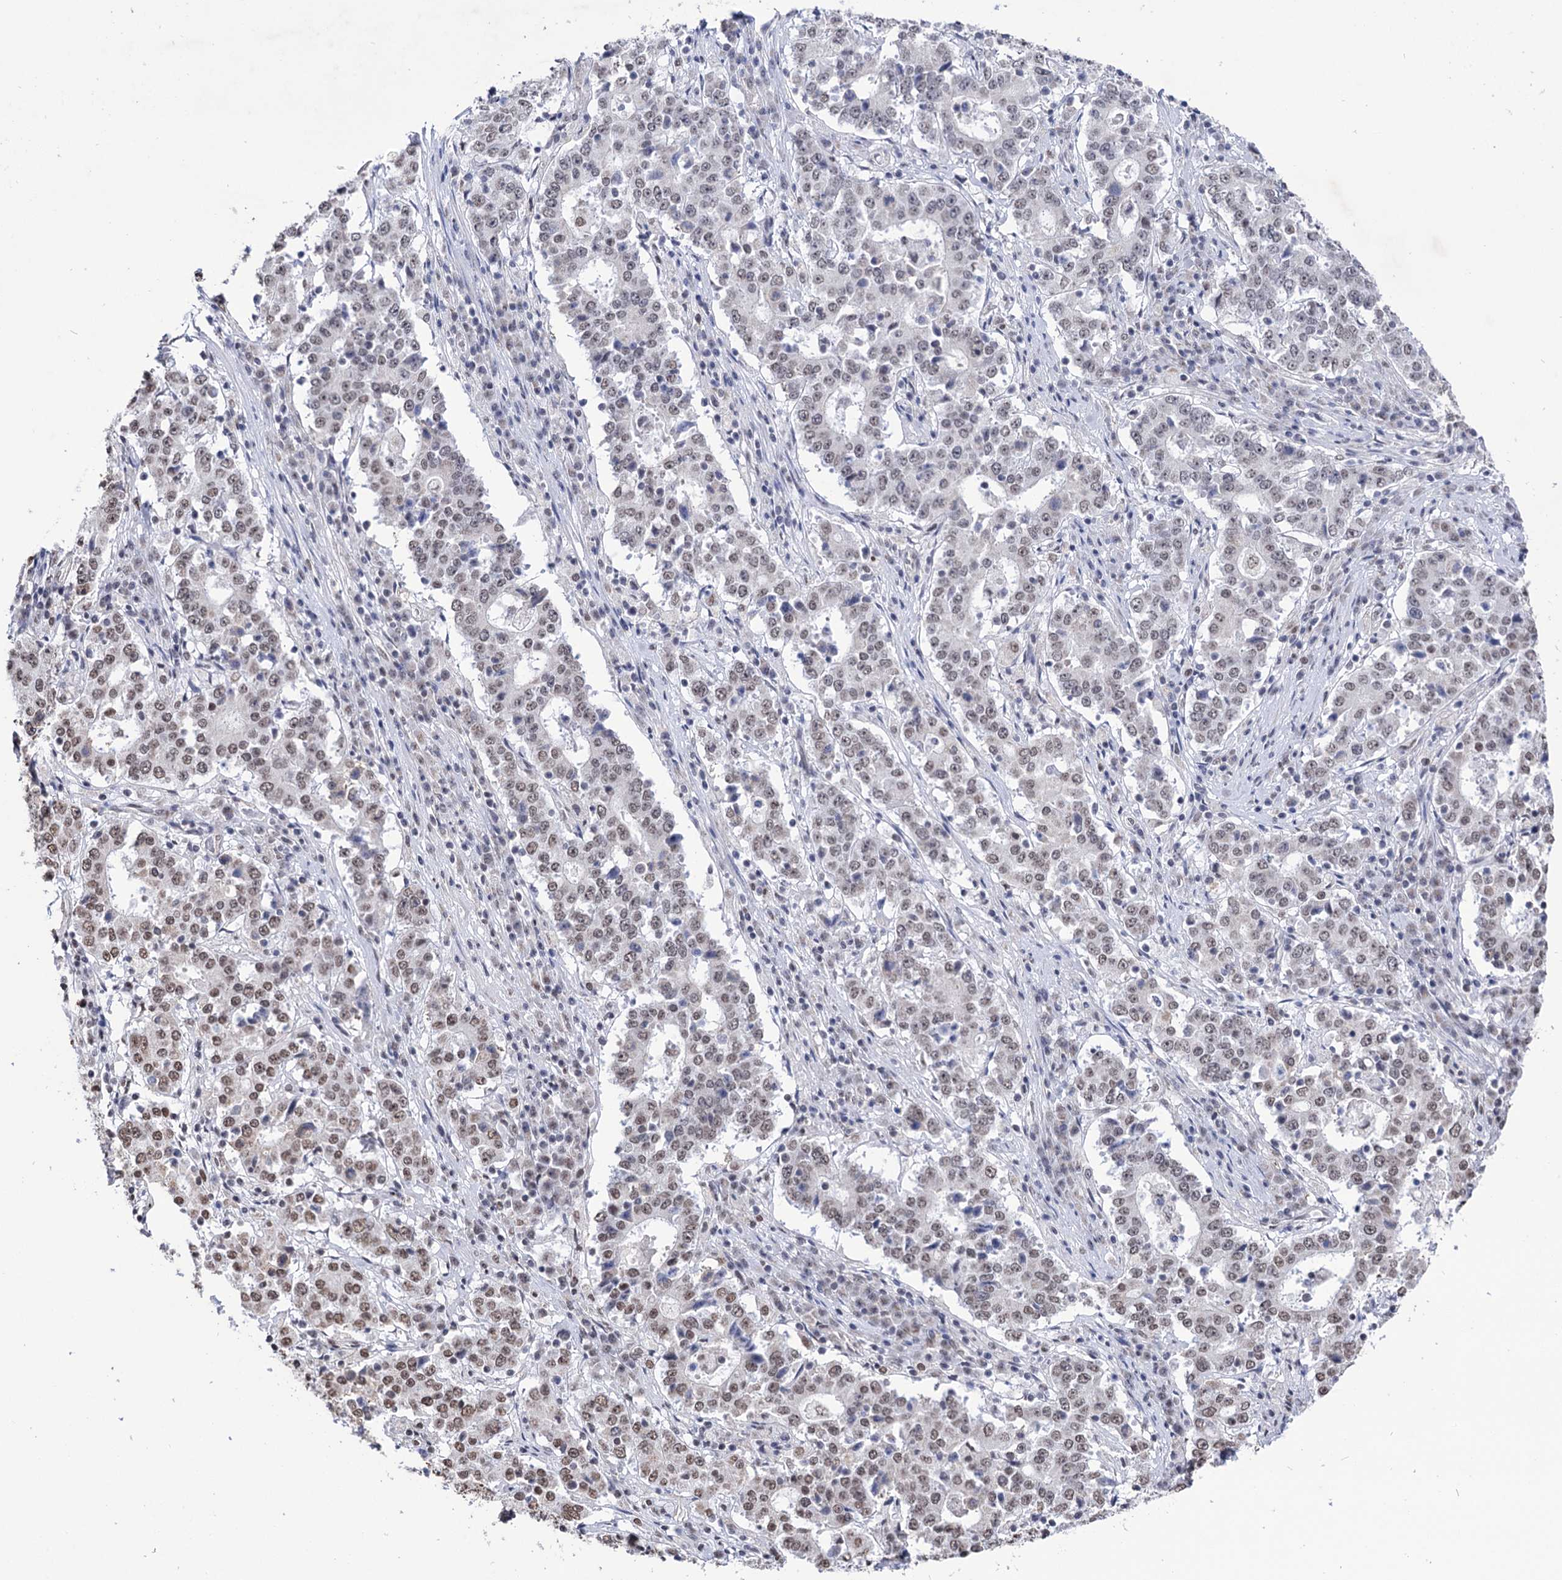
{"staining": {"intensity": "moderate", "quantity": "25%-75%", "location": "nuclear"}, "tissue": "stomach cancer", "cell_type": "Tumor cells", "image_type": "cancer", "snomed": [{"axis": "morphology", "description": "Adenocarcinoma, NOS"}, {"axis": "topography", "description": "Stomach"}], "caption": "This image reveals immunohistochemistry (IHC) staining of stomach adenocarcinoma, with medium moderate nuclear expression in about 25%-75% of tumor cells.", "gene": "ABHD10", "patient": {"sex": "male", "age": 59}}